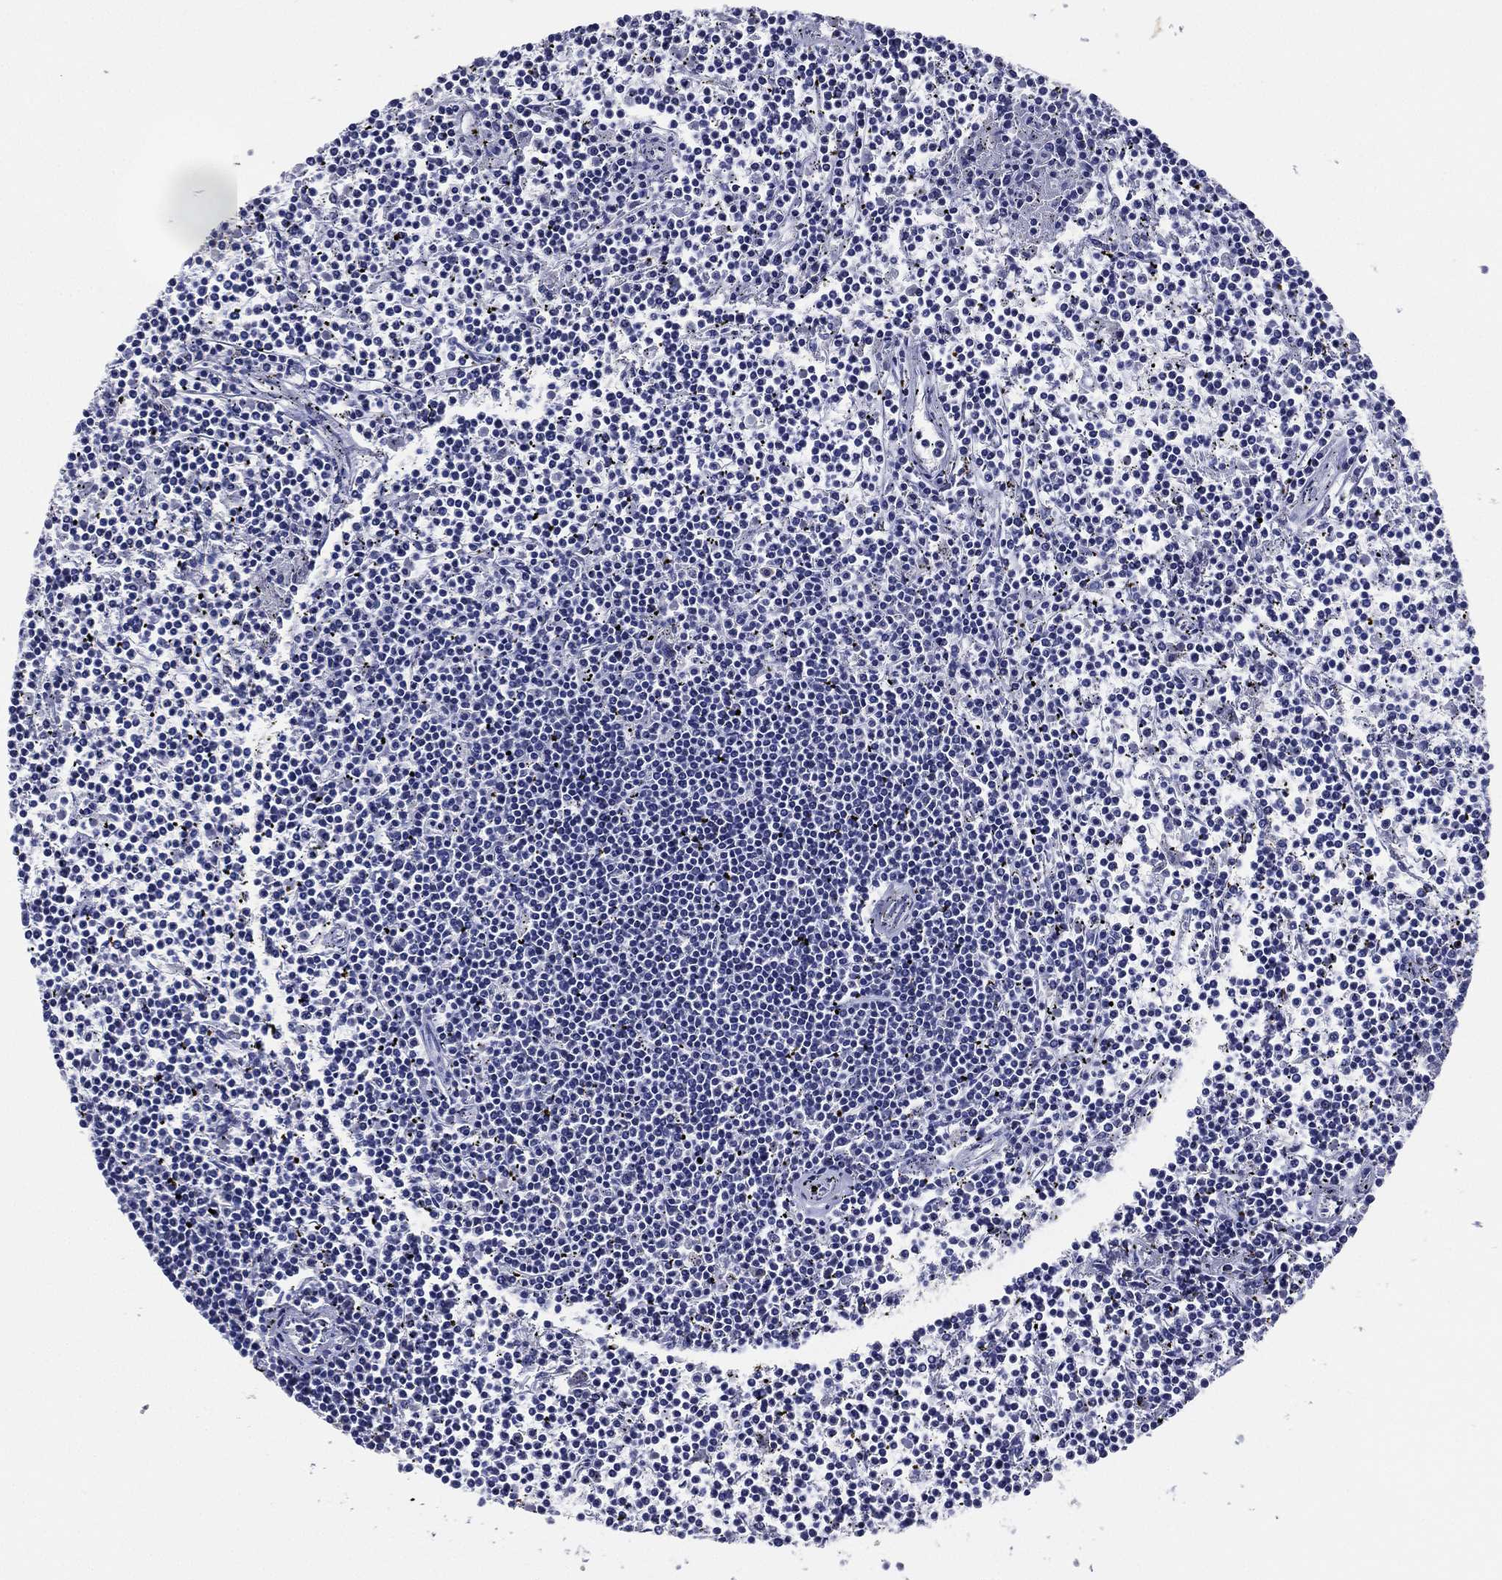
{"staining": {"intensity": "negative", "quantity": "none", "location": "none"}, "tissue": "lymphoma", "cell_type": "Tumor cells", "image_type": "cancer", "snomed": [{"axis": "morphology", "description": "Malignant lymphoma, non-Hodgkin's type, Low grade"}, {"axis": "topography", "description": "Spleen"}], "caption": "High power microscopy micrograph of an immunohistochemistry (IHC) histopathology image of lymphoma, revealing no significant staining in tumor cells.", "gene": "TFAP2A", "patient": {"sex": "female", "age": 19}}